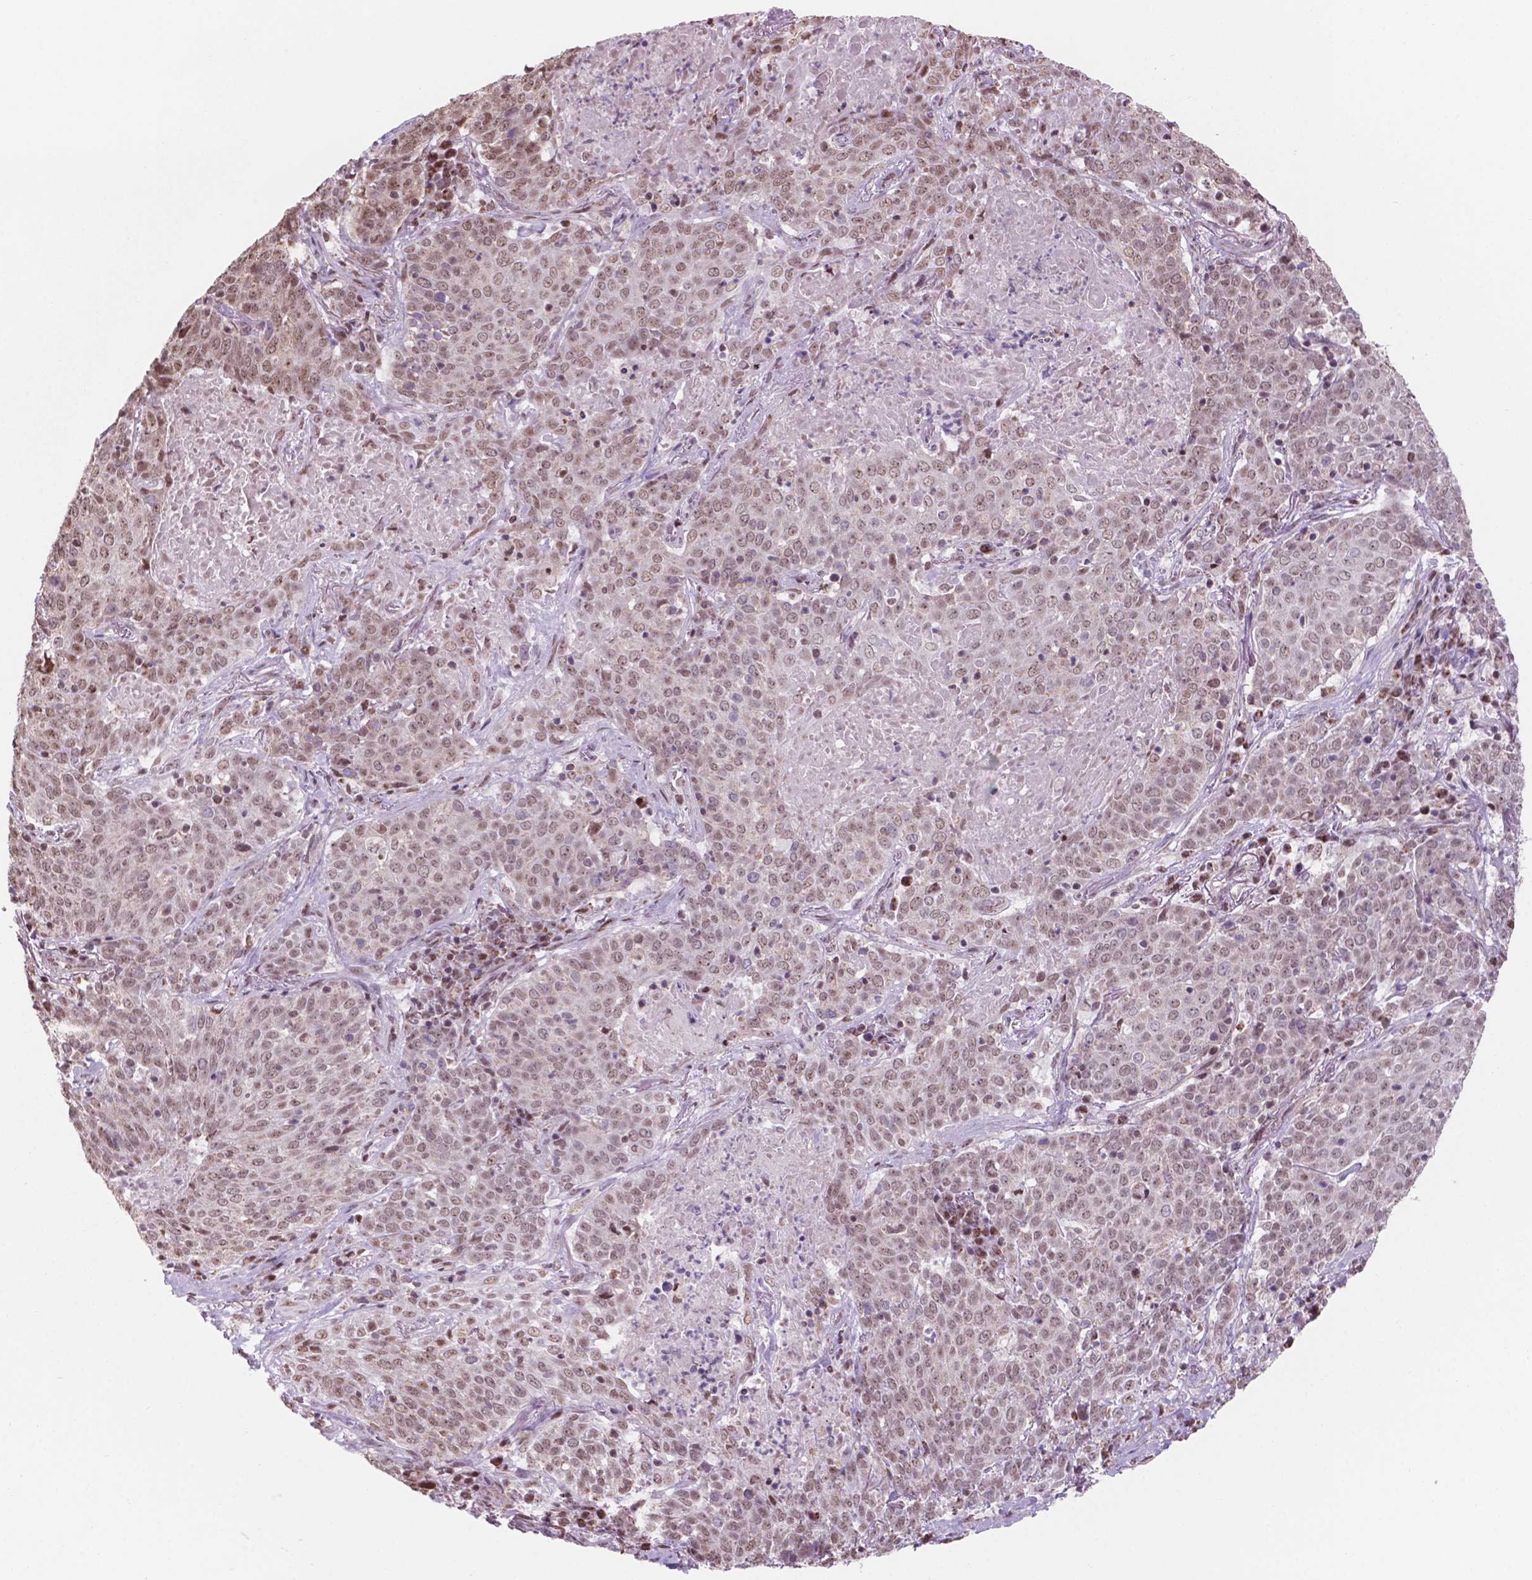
{"staining": {"intensity": "weak", "quantity": ">75%", "location": "nuclear"}, "tissue": "lung cancer", "cell_type": "Tumor cells", "image_type": "cancer", "snomed": [{"axis": "morphology", "description": "Squamous cell carcinoma, NOS"}, {"axis": "topography", "description": "Lung"}], "caption": "This photomicrograph shows immunohistochemistry (IHC) staining of human lung squamous cell carcinoma, with low weak nuclear staining in approximately >75% of tumor cells.", "gene": "NDUFA10", "patient": {"sex": "male", "age": 82}}